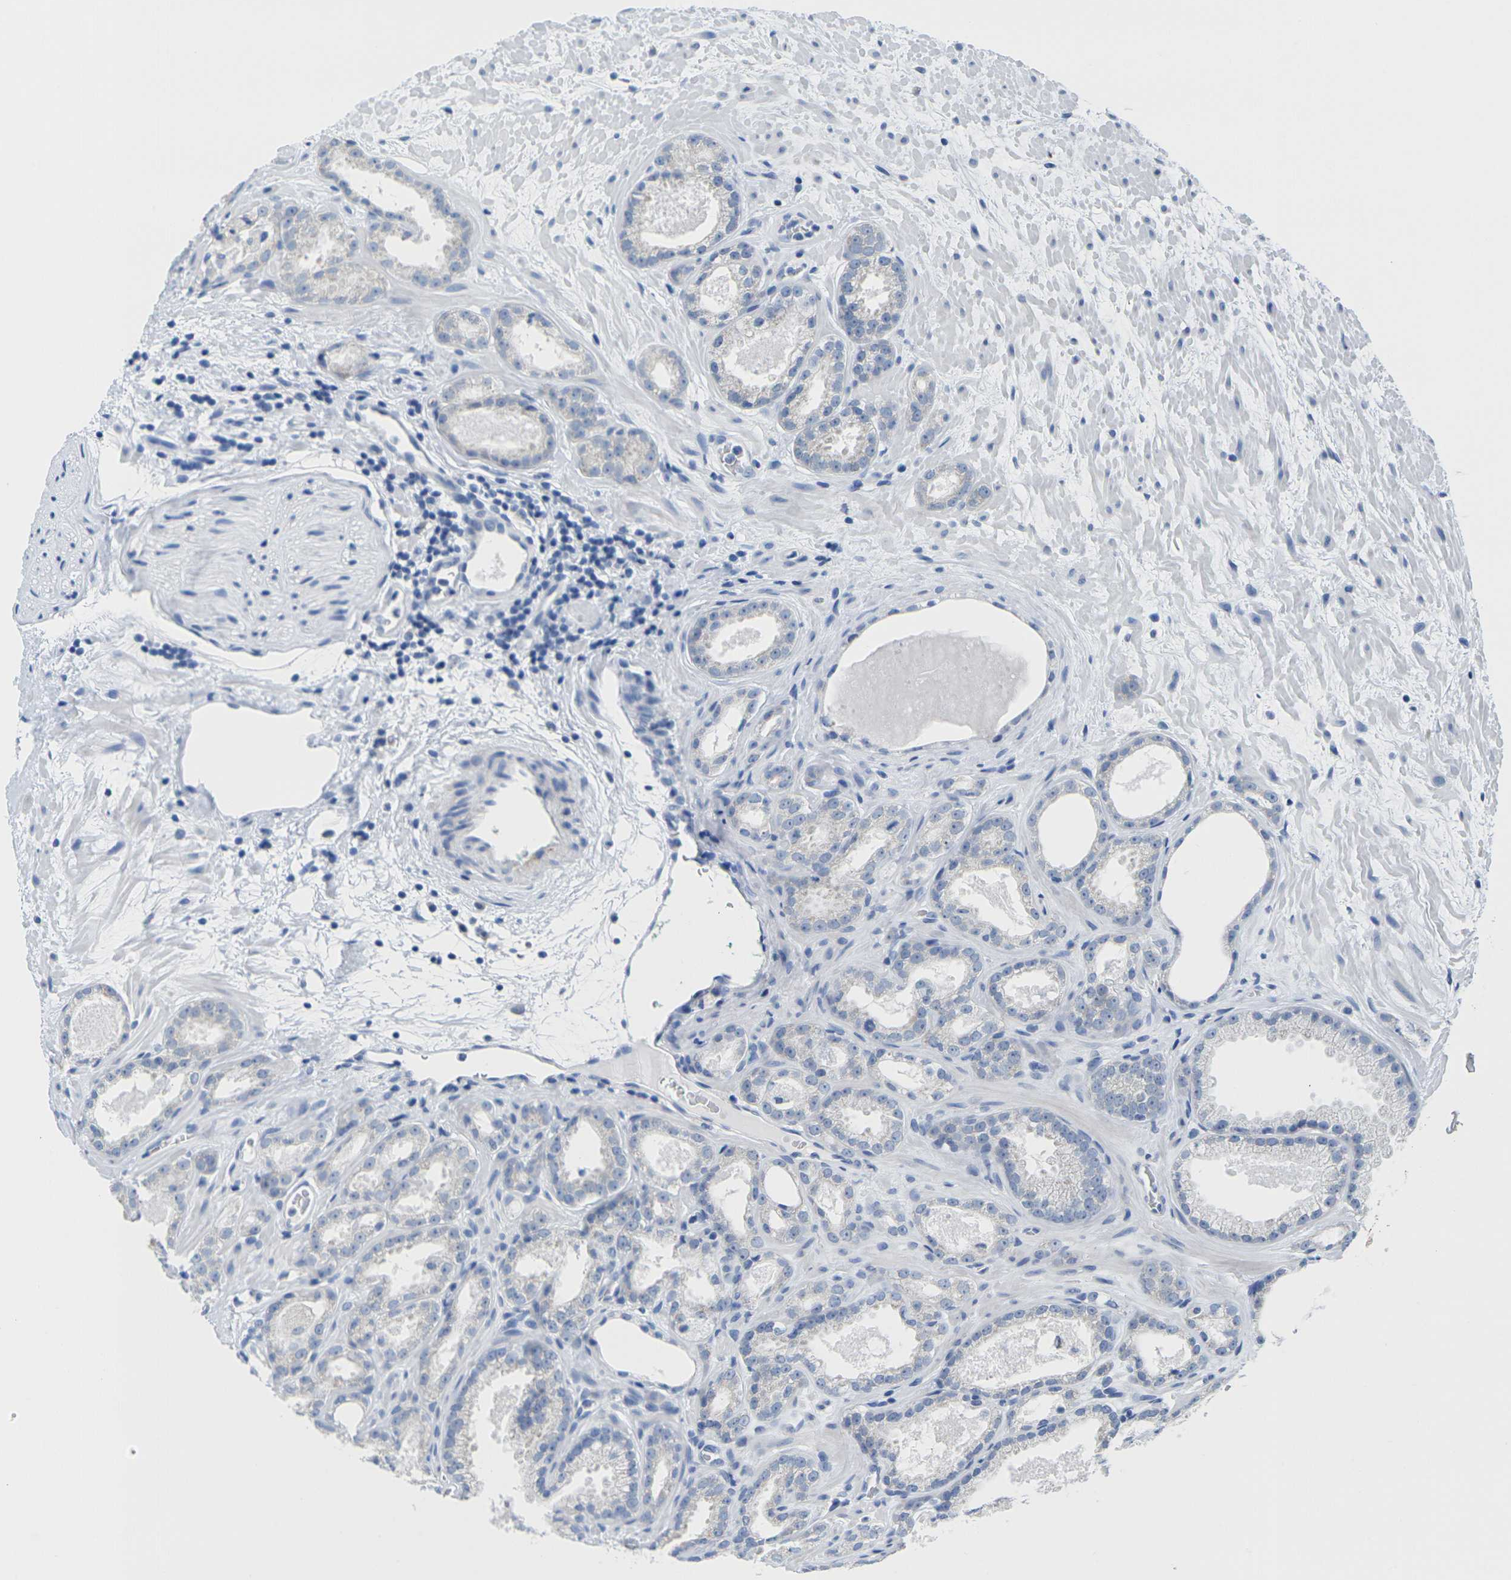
{"staining": {"intensity": "negative", "quantity": "none", "location": "none"}, "tissue": "prostate cancer", "cell_type": "Tumor cells", "image_type": "cancer", "snomed": [{"axis": "morphology", "description": "Adenocarcinoma, Low grade"}, {"axis": "topography", "description": "Prostate"}], "caption": "DAB immunohistochemical staining of human low-grade adenocarcinoma (prostate) shows no significant positivity in tumor cells.", "gene": "TMEM204", "patient": {"sex": "male", "age": 57}}